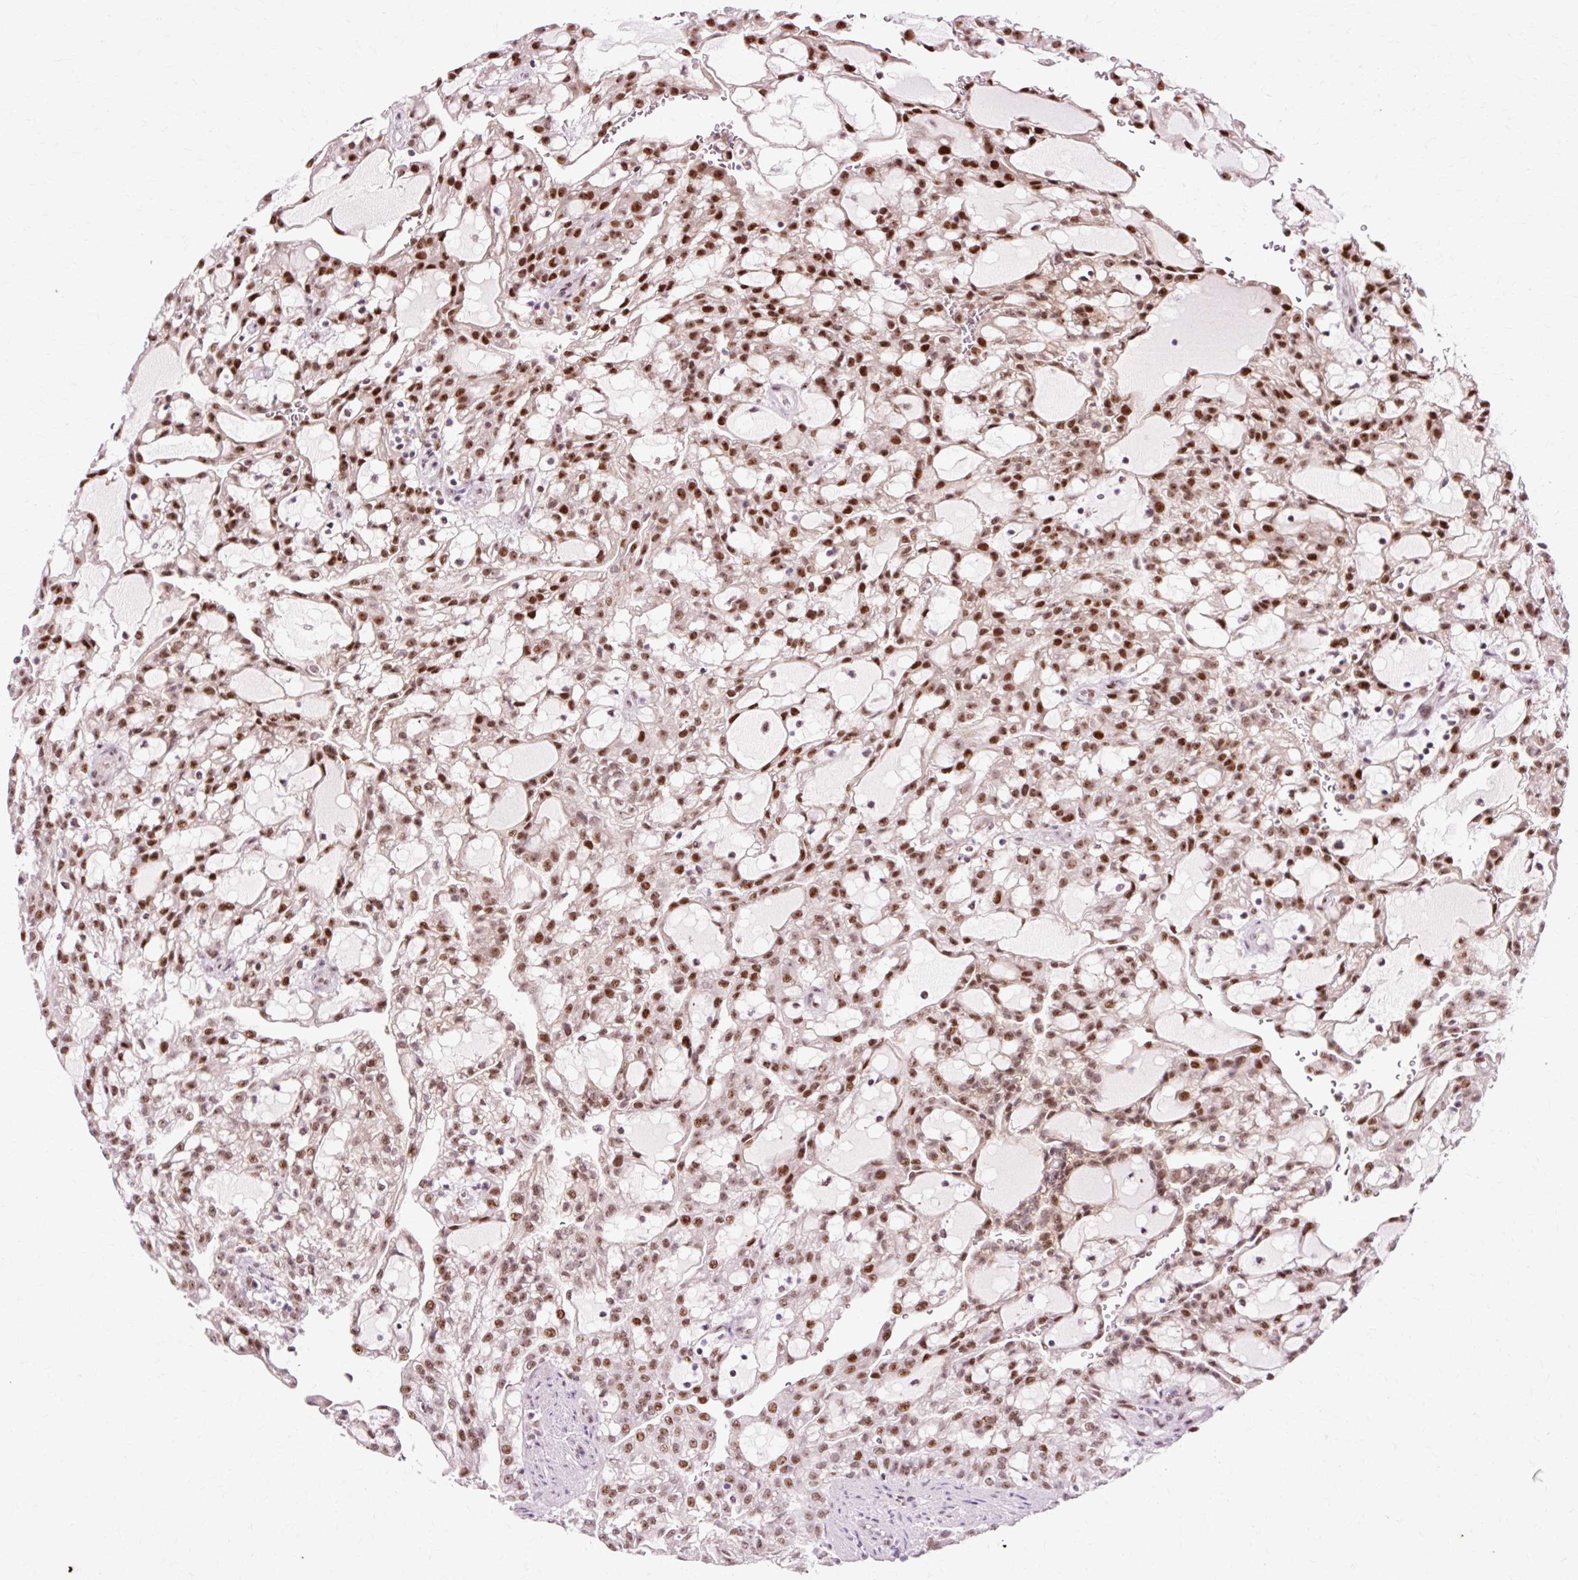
{"staining": {"intensity": "strong", "quantity": ">75%", "location": "nuclear"}, "tissue": "renal cancer", "cell_type": "Tumor cells", "image_type": "cancer", "snomed": [{"axis": "morphology", "description": "Adenocarcinoma, NOS"}, {"axis": "topography", "description": "Kidney"}], "caption": "Strong nuclear protein positivity is seen in approximately >75% of tumor cells in renal adenocarcinoma.", "gene": "MACROD2", "patient": {"sex": "male", "age": 63}}